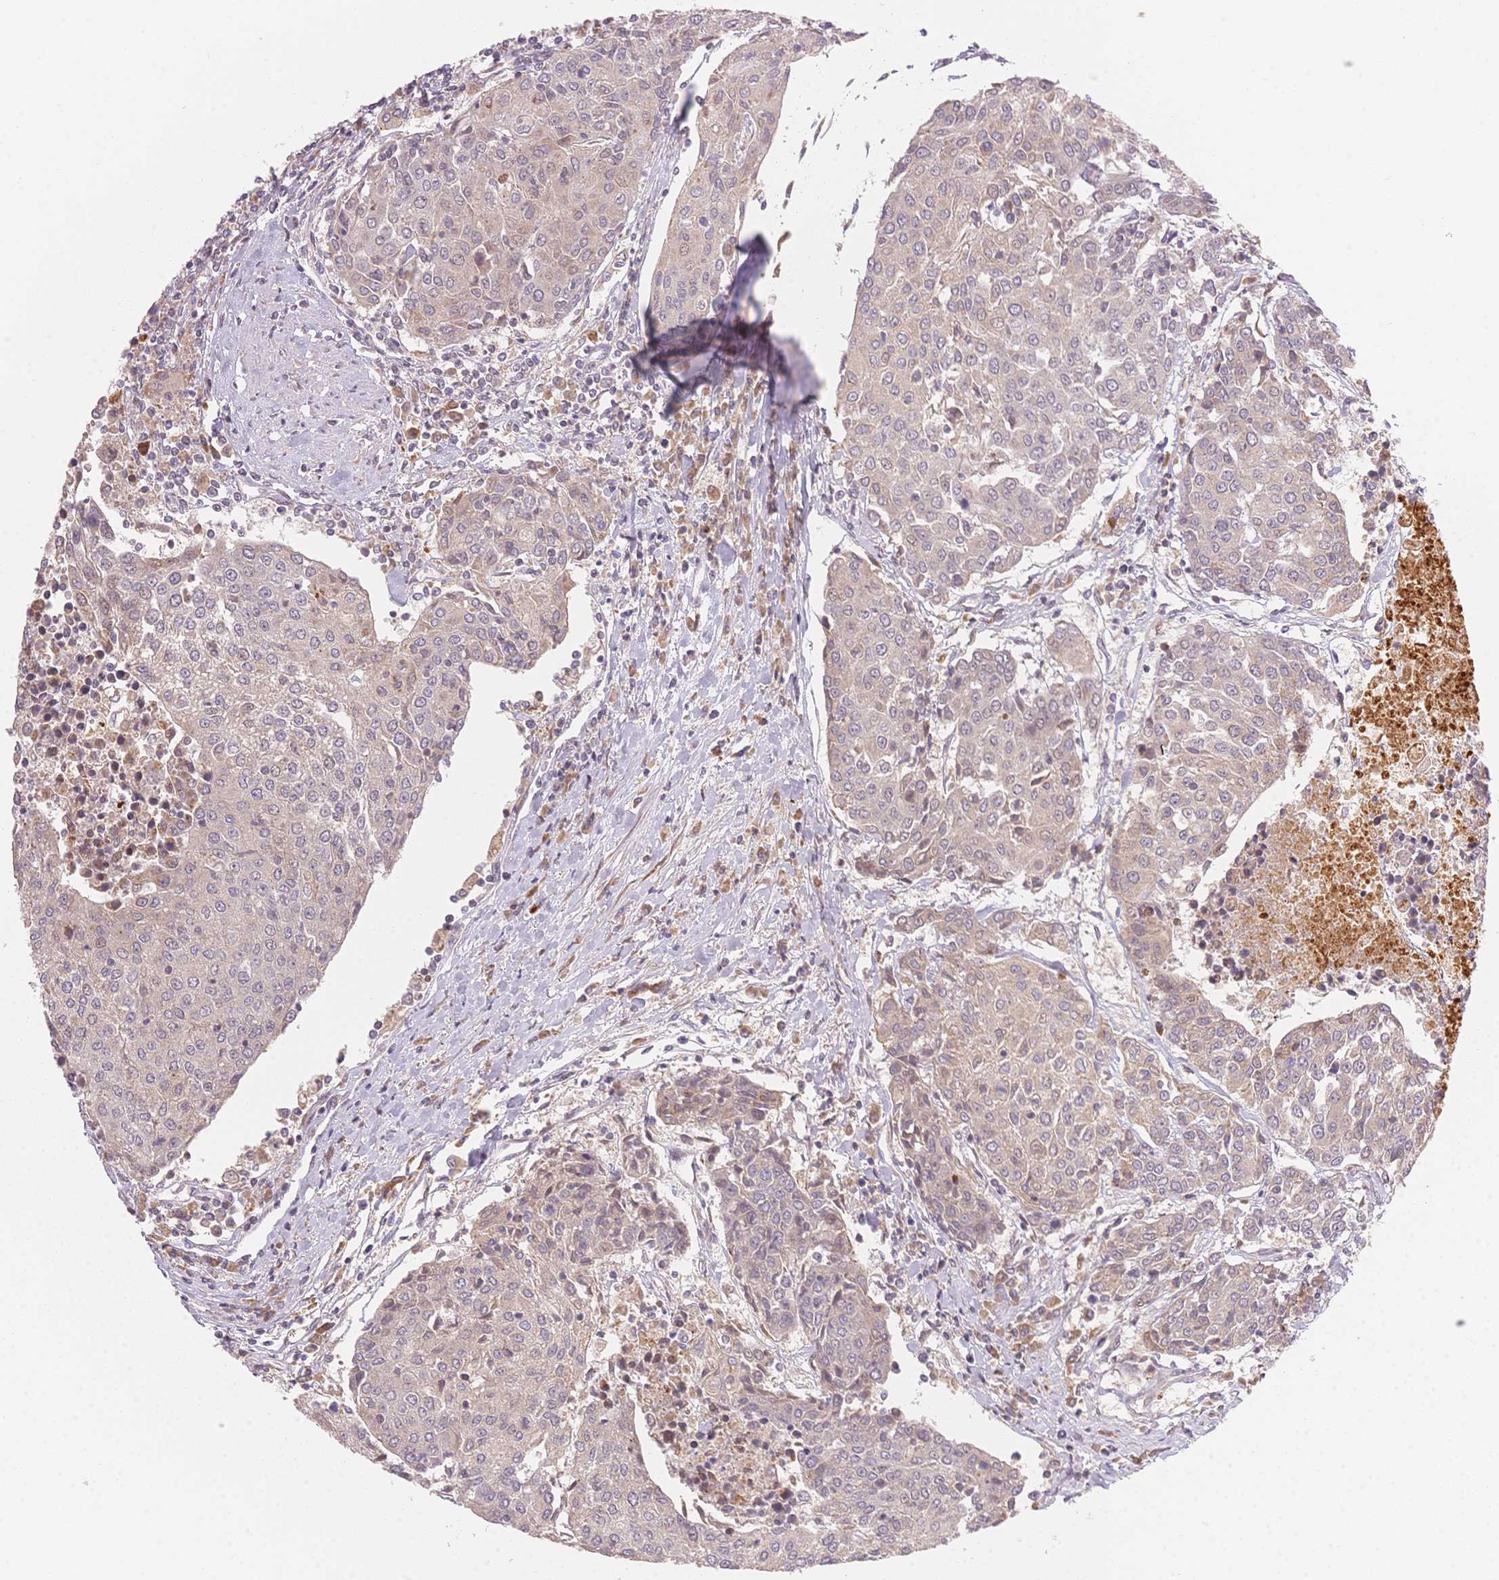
{"staining": {"intensity": "negative", "quantity": "none", "location": "none"}, "tissue": "urothelial cancer", "cell_type": "Tumor cells", "image_type": "cancer", "snomed": [{"axis": "morphology", "description": "Urothelial carcinoma, High grade"}, {"axis": "topography", "description": "Urinary bladder"}], "caption": "Urothelial cancer was stained to show a protein in brown. There is no significant expression in tumor cells. The staining is performed using DAB (3,3'-diaminobenzidine) brown chromogen with nuclei counter-stained in using hematoxylin.", "gene": "STK39", "patient": {"sex": "female", "age": 85}}